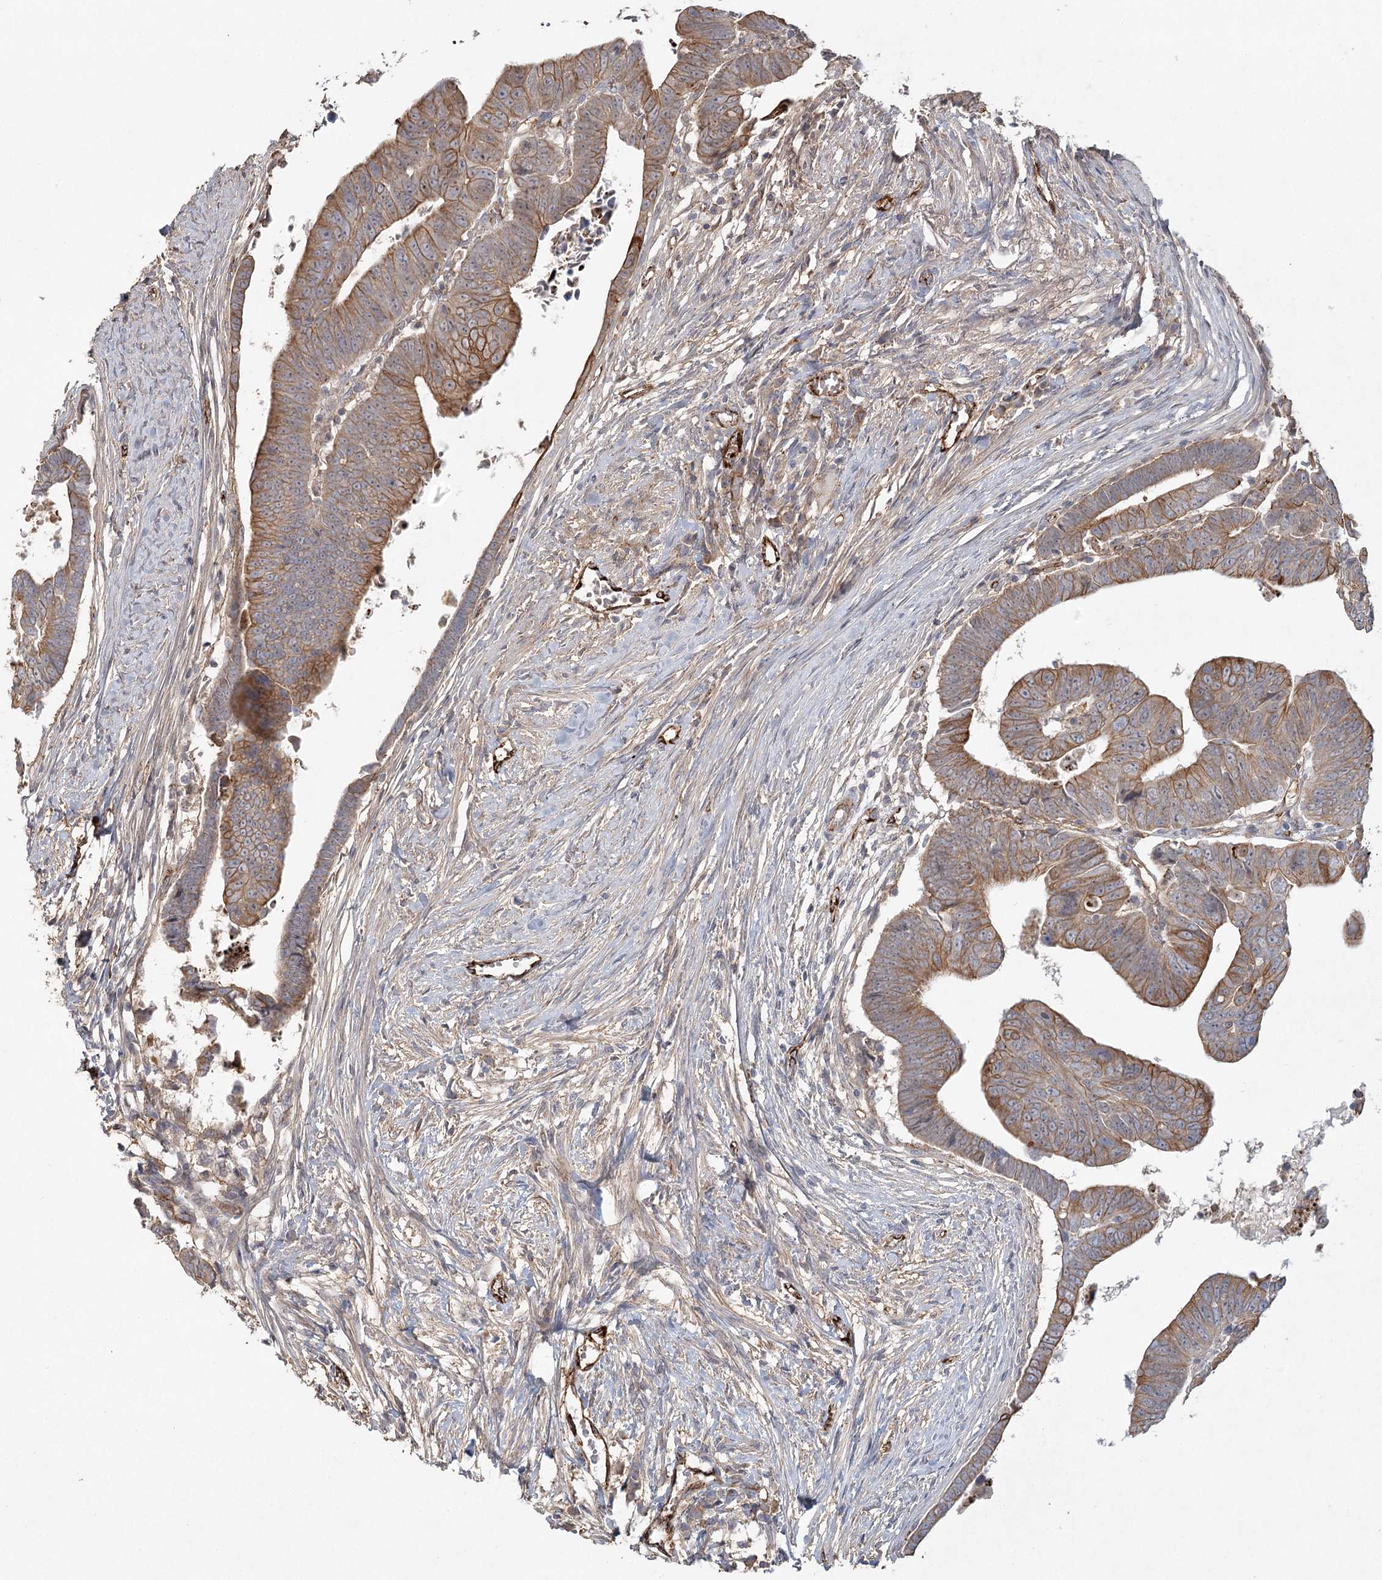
{"staining": {"intensity": "moderate", "quantity": ">75%", "location": "cytoplasmic/membranous"}, "tissue": "colorectal cancer", "cell_type": "Tumor cells", "image_type": "cancer", "snomed": [{"axis": "morphology", "description": "Adenocarcinoma, NOS"}, {"axis": "topography", "description": "Rectum"}], "caption": "Tumor cells display medium levels of moderate cytoplasmic/membranous expression in approximately >75% of cells in human colorectal adenocarcinoma. (DAB IHC, brown staining for protein, blue staining for nuclei).", "gene": "KBTBD4", "patient": {"sex": "female", "age": 65}}